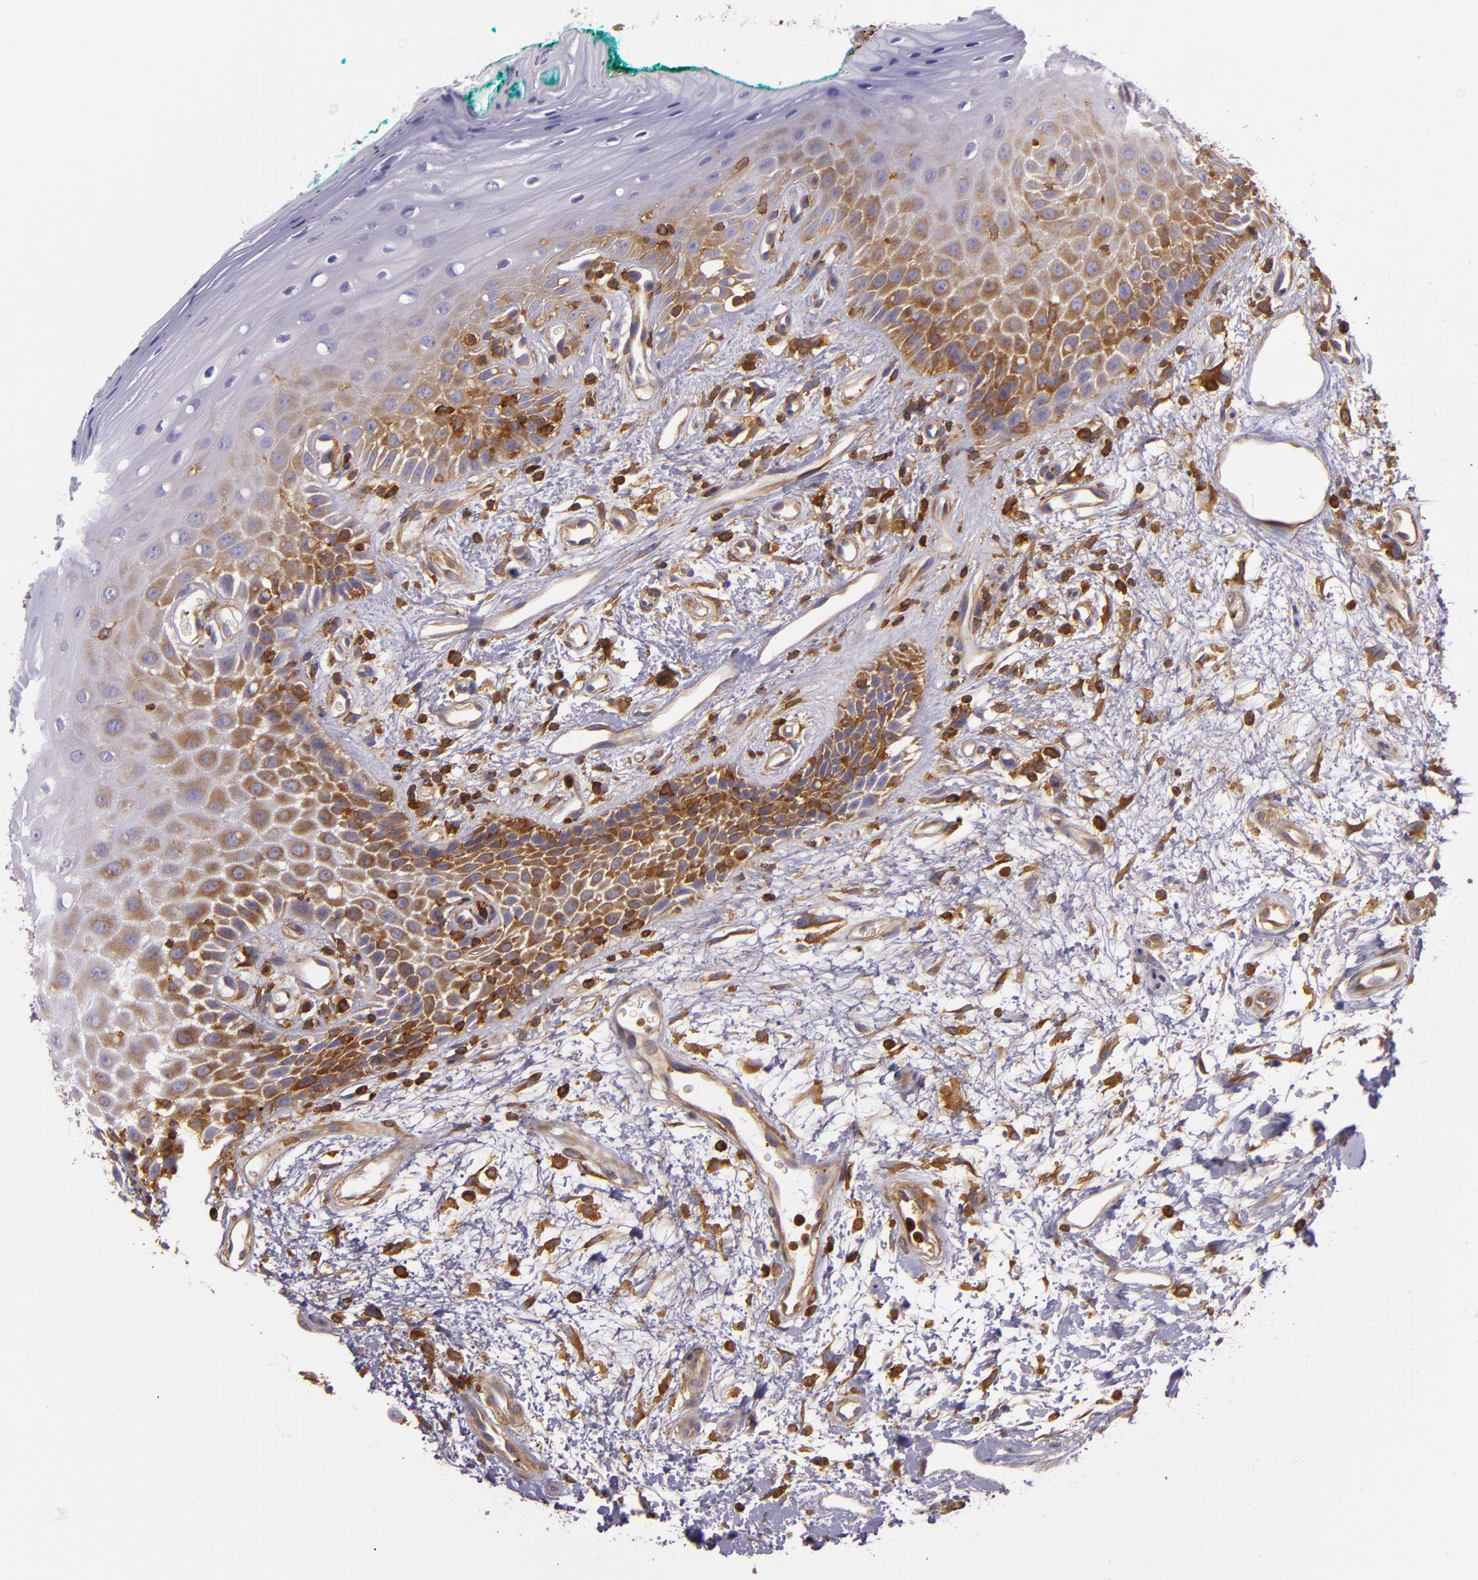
{"staining": {"intensity": "moderate", "quantity": "25%-75%", "location": "cytoplasmic/membranous"}, "tissue": "oral mucosa", "cell_type": "Squamous epithelial cells", "image_type": "normal", "snomed": [{"axis": "morphology", "description": "Normal tissue, NOS"}, {"axis": "morphology", "description": "Squamous cell carcinoma, NOS"}, {"axis": "topography", "description": "Skeletal muscle"}, {"axis": "topography", "description": "Oral tissue"}, {"axis": "topography", "description": "Head-Neck"}], "caption": "Protein expression by IHC demonstrates moderate cytoplasmic/membranous positivity in about 25%-75% of squamous epithelial cells in benign oral mucosa. The staining was performed using DAB (3,3'-diaminobenzidine) to visualize the protein expression in brown, while the nuclei were stained in blue with hematoxylin (Magnification: 20x).", "gene": "TLN1", "patient": {"sex": "female", "age": 84}}